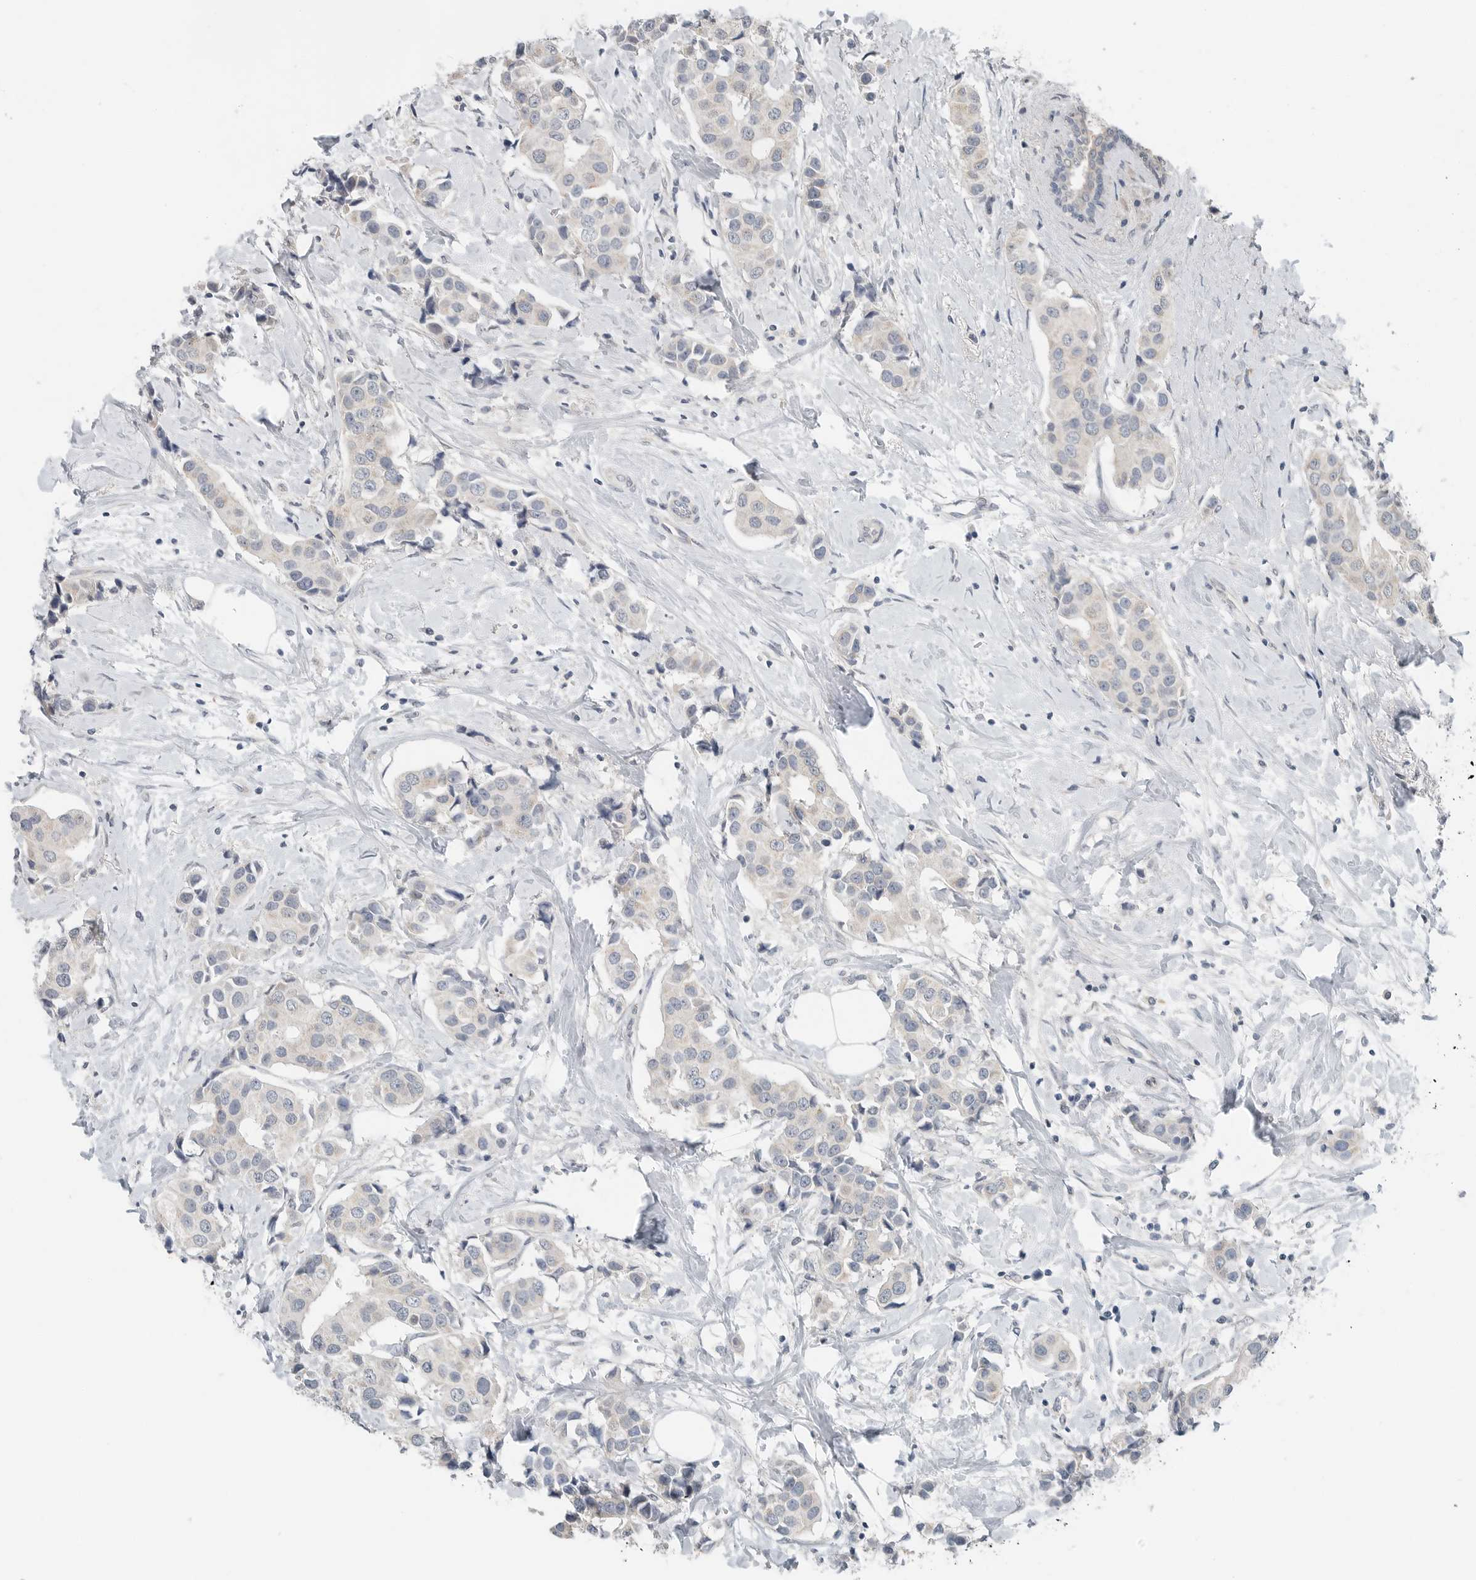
{"staining": {"intensity": "negative", "quantity": "none", "location": "none"}, "tissue": "breast cancer", "cell_type": "Tumor cells", "image_type": "cancer", "snomed": [{"axis": "morphology", "description": "Normal tissue, NOS"}, {"axis": "morphology", "description": "Duct carcinoma"}, {"axis": "topography", "description": "Breast"}], "caption": "Immunohistochemistry (IHC) photomicrograph of human breast cancer stained for a protein (brown), which reveals no positivity in tumor cells.", "gene": "FCRLB", "patient": {"sex": "female", "age": 39}}